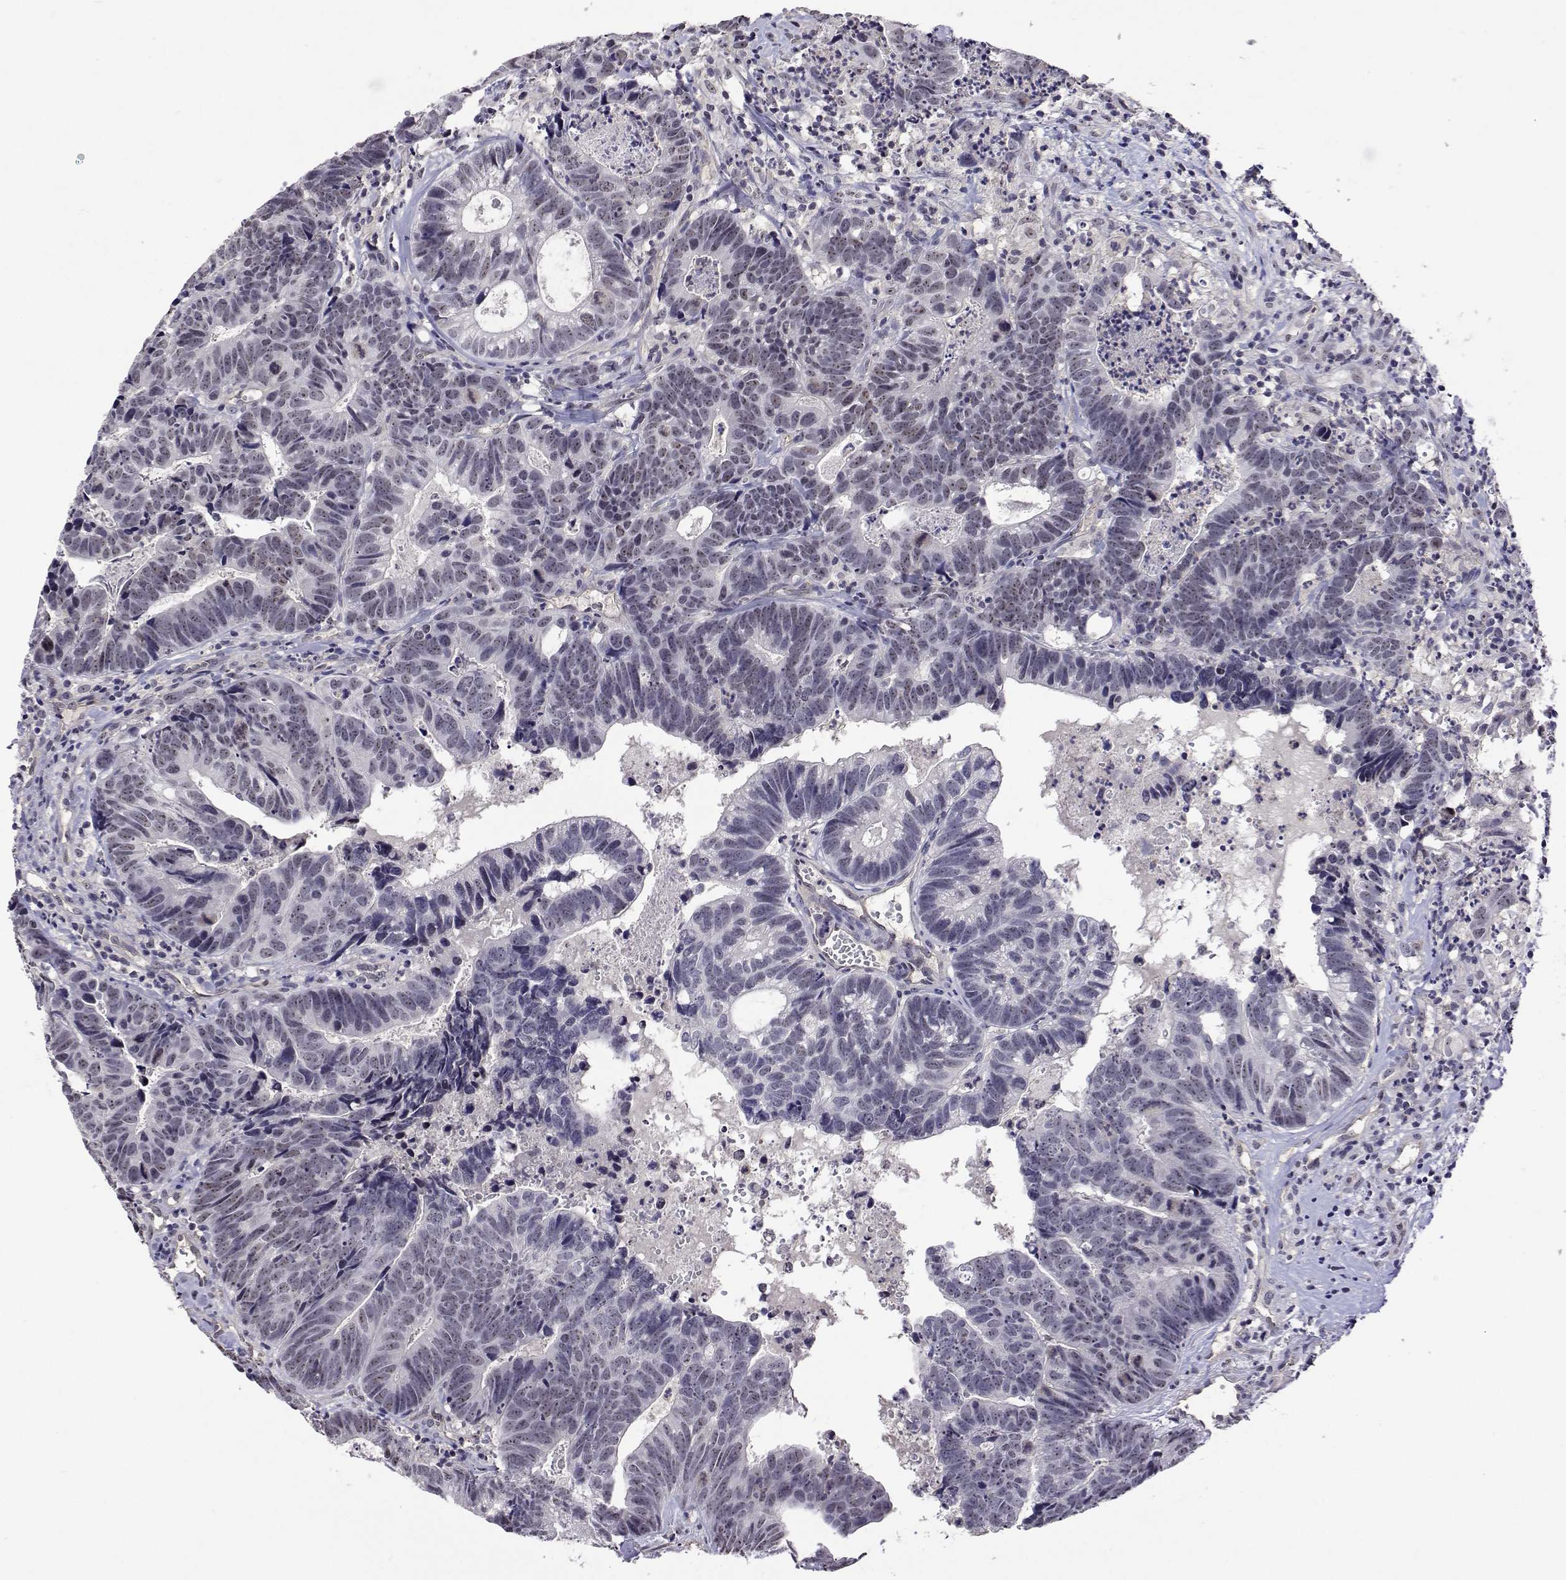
{"staining": {"intensity": "weak", "quantity": "<25%", "location": "nuclear"}, "tissue": "head and neck cancer", "cell_type": "Tumor cells", "image_type": "cancer", "snomed": [{"axis": "morphology", "description": "Adenocarcinoma, NOS"}, {"axis": "topography", "description": "Head-Neck"}], "caption": "A micrograph of head and neck cancer (adenocarcinoma) stained for a protein demonstrates no brown staining in tumor cells.", "gene": "NHP2", "patient": {"sex": "male", "age": 62}}